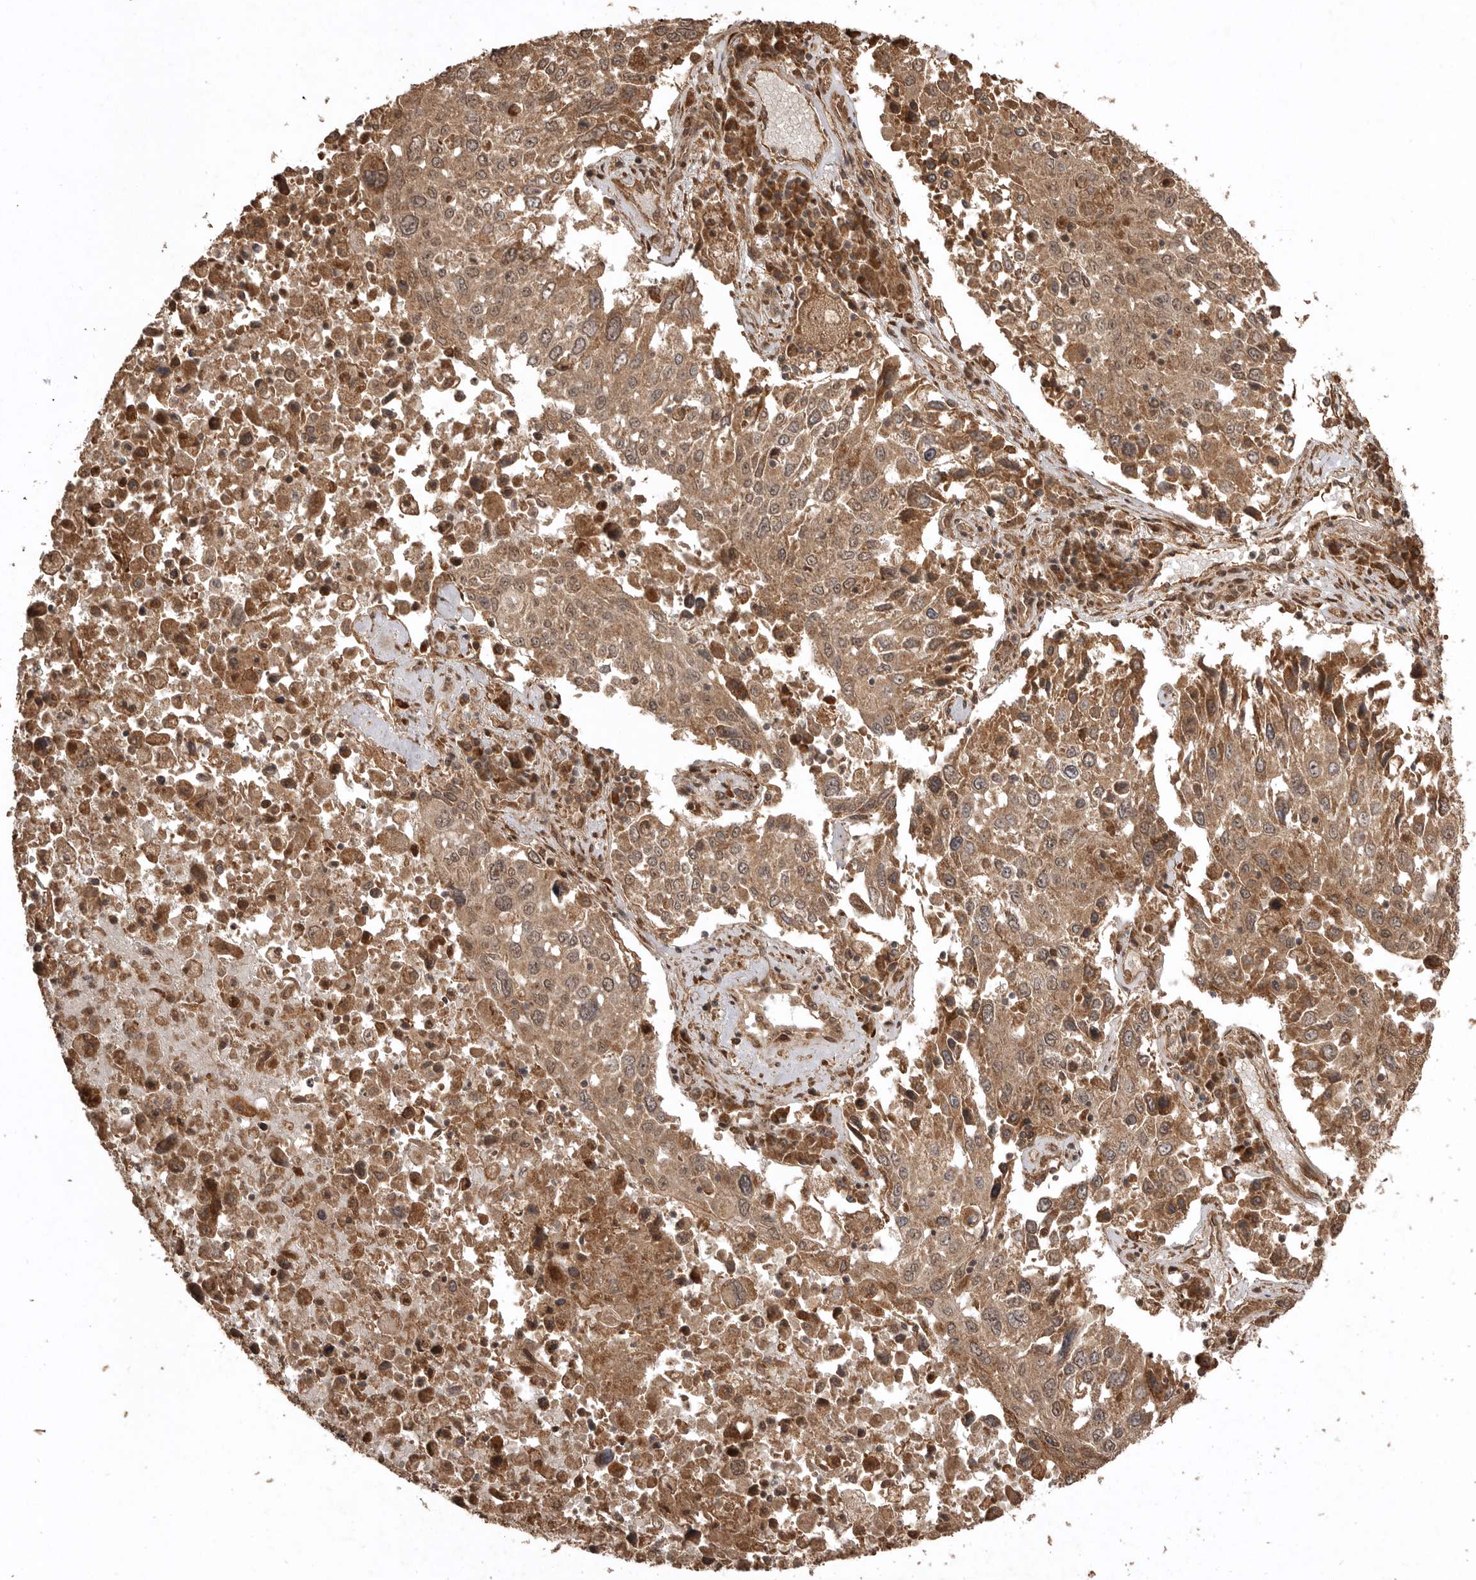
{"staining": {"intensity": "moderate", "quantity": ">75%", "location": "cytoplasmic/membranous"}, "tissue": "lung cancer", "cell_type": "Tumor cells", "image_type": "cancer", "snomed": [{"axis": "morphology", "description": "Squamous cell carcinoma, NOS"}, {"axis": "topography", "description": "Lung"}], "caption": "This image displays immunohistochemistry (IHC) staining of lung cancer, with medium moderate cytoplasmic/membranous positivity in approximately >75% of tumor cells.", "gene": "BOC", "patient": {"sex": "male", "age": 65}}